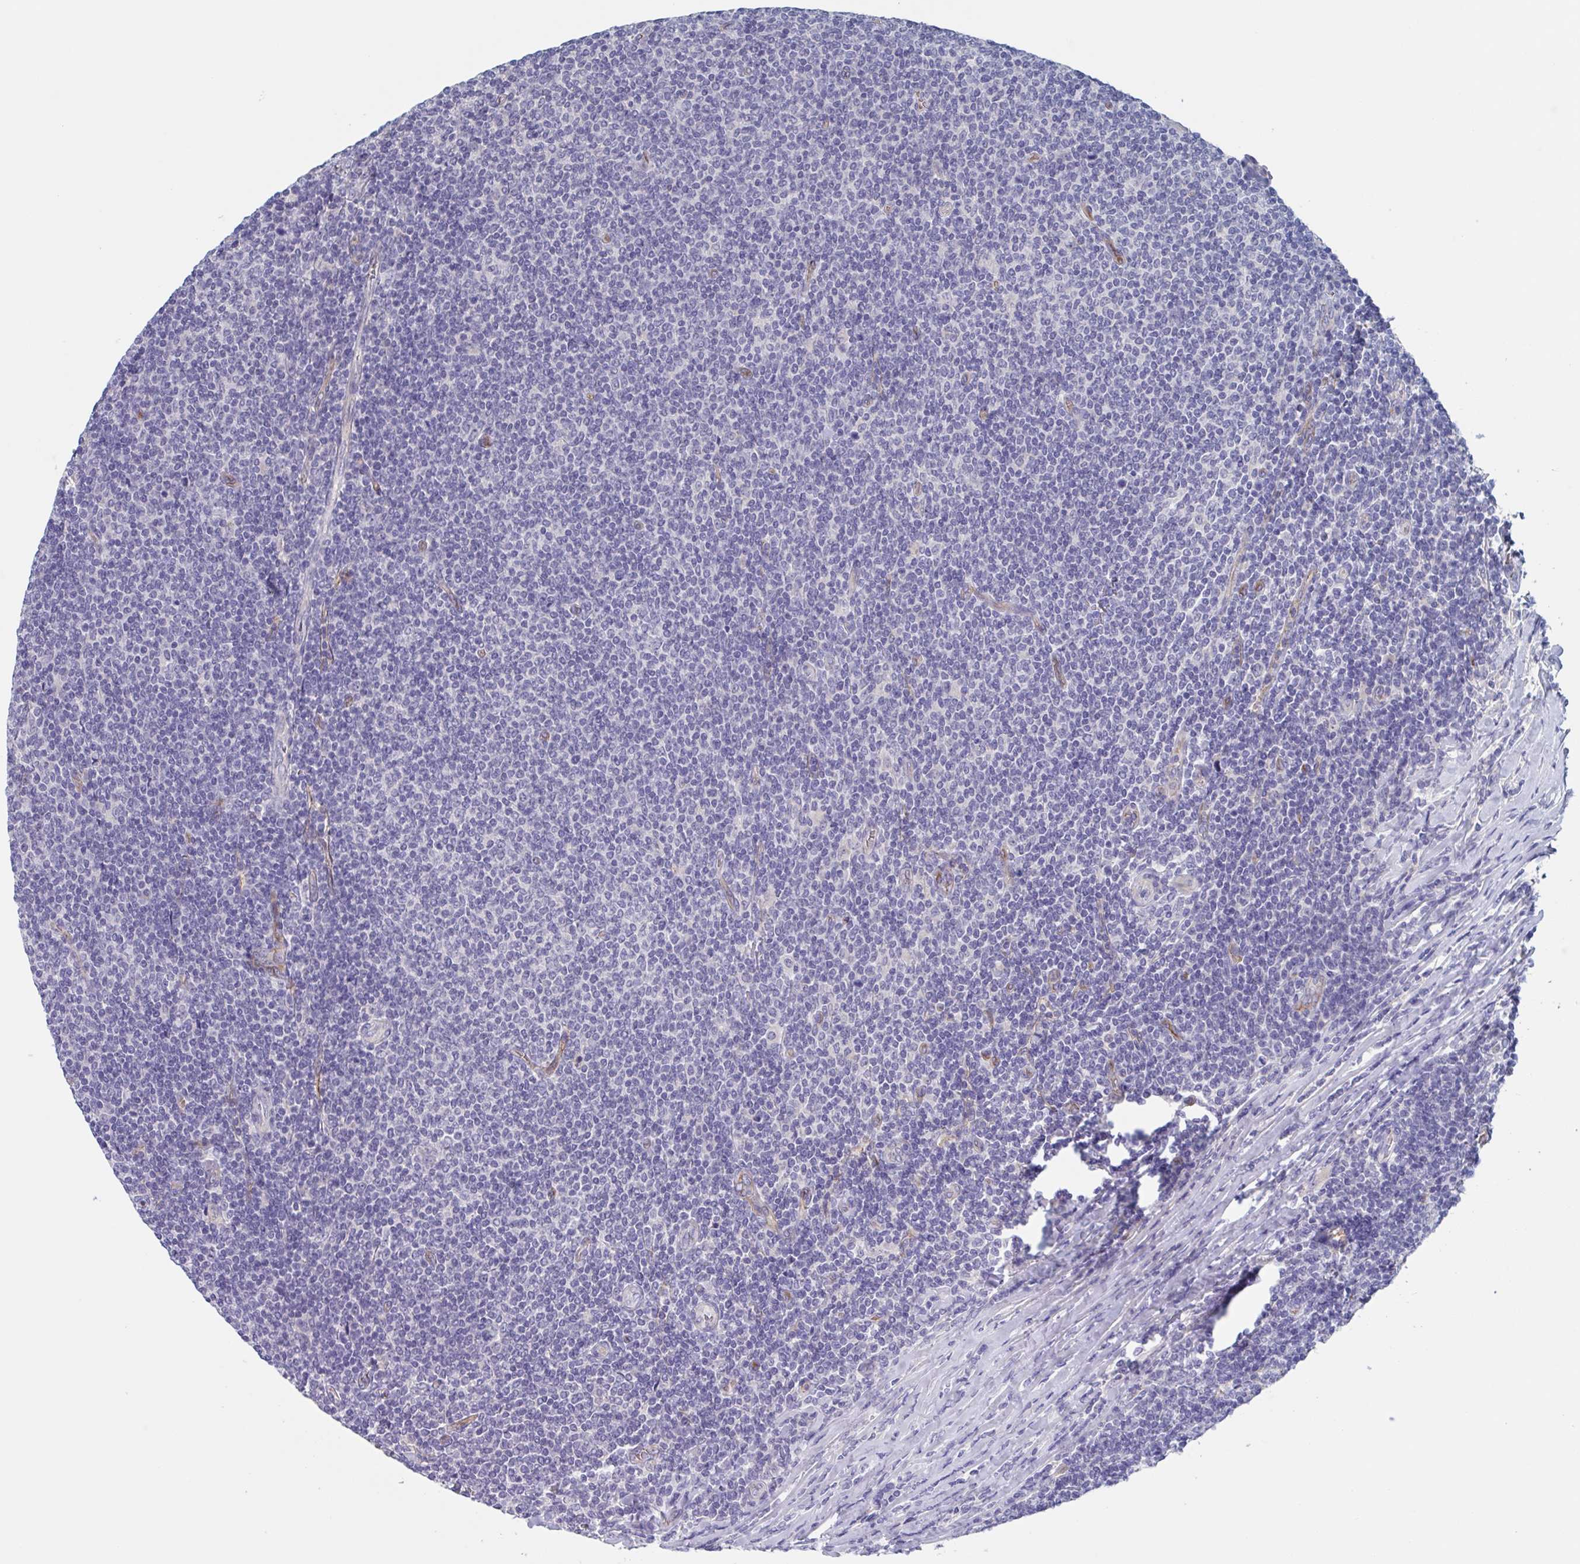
{"staining": {"intensity": "negative", "quantity": "none", "location": "none"}, "tissue": "lymphoma", "cell_type": "Tumor cells", "image_type": "cancer", "snomed": [{"axis": "morphology", "description": "Malignant lymphoma, non-Hodgkin's type, Low grade"}, {"axis": "topography", "description": "Lymph node"}], "caption": "This is an immunohistochemistry (IHC) image of human malignant lymphoma, non-Hodgkin's type (low-grade). There is no expression in tumor cells.", "gene": "ST14", "patient": {"sex": "male", "age": 52}}